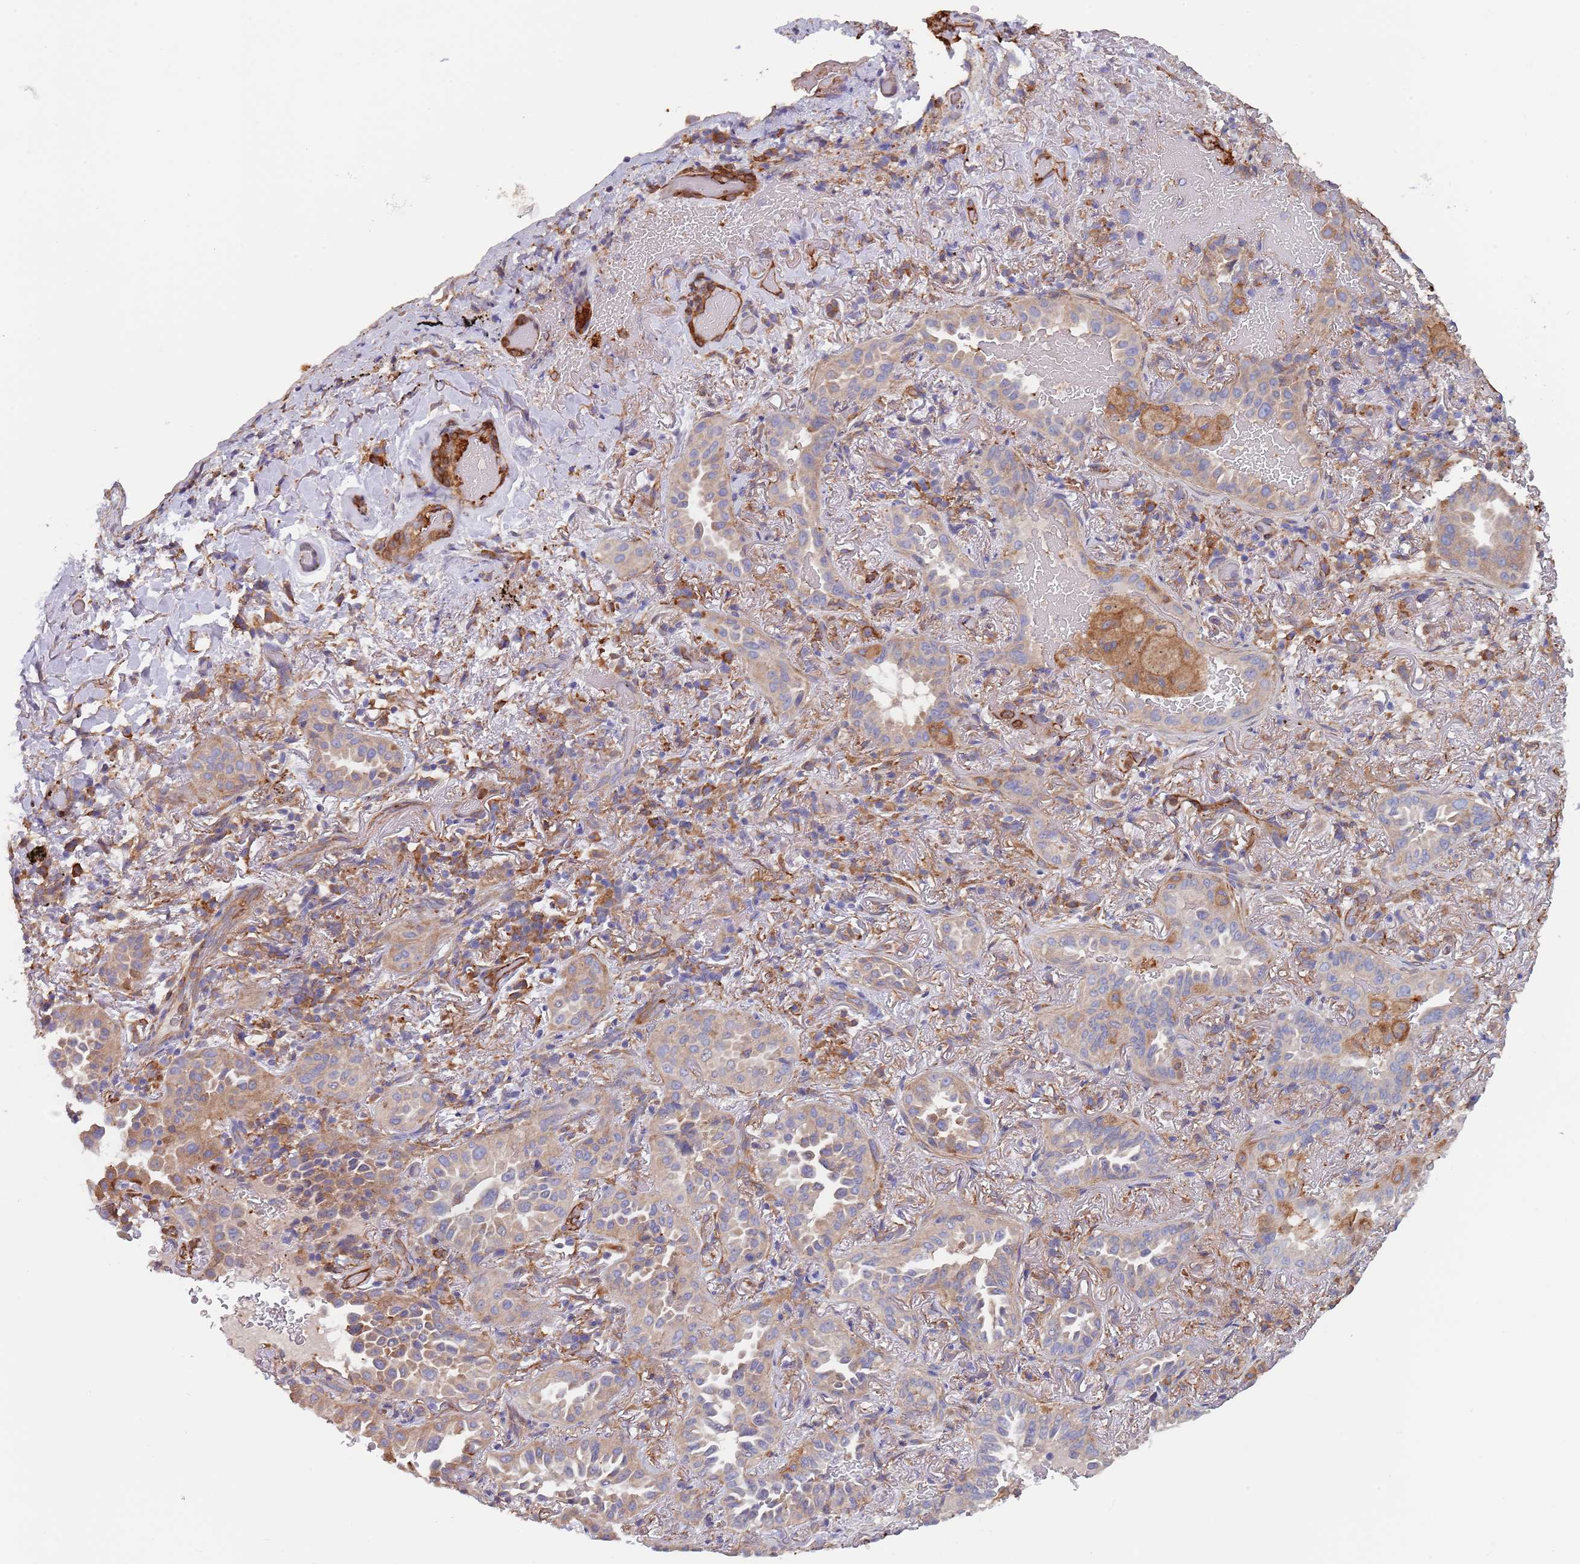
{"staining": {"intensity": "weak", "quantity": "25%-75%", "location": "cytoplasmic/membranous"}, "tissue": "lung cancer", "cell_type": "Tumor cells", "image_type": "cancer", "snomed": [{"axis": "morphology", "description": "Adenocarcinoma, NOS"}, {"axis": "topography", "description": "Lung"}], "caption": "Immunohistochemistry (IHC) photomicrograph of neoplastic tissue: adenocarcinoma (lung) stained using immunohistochemistry (IHC) exhibits low levels of weak protein expression localized specifically in the cytoplasmic/membranous of tumor cells, appearing as a cytoplasmic/membranous brown color.", "gene": "DCUN1D3", "patient": {"sex": "female", "age": 69}}